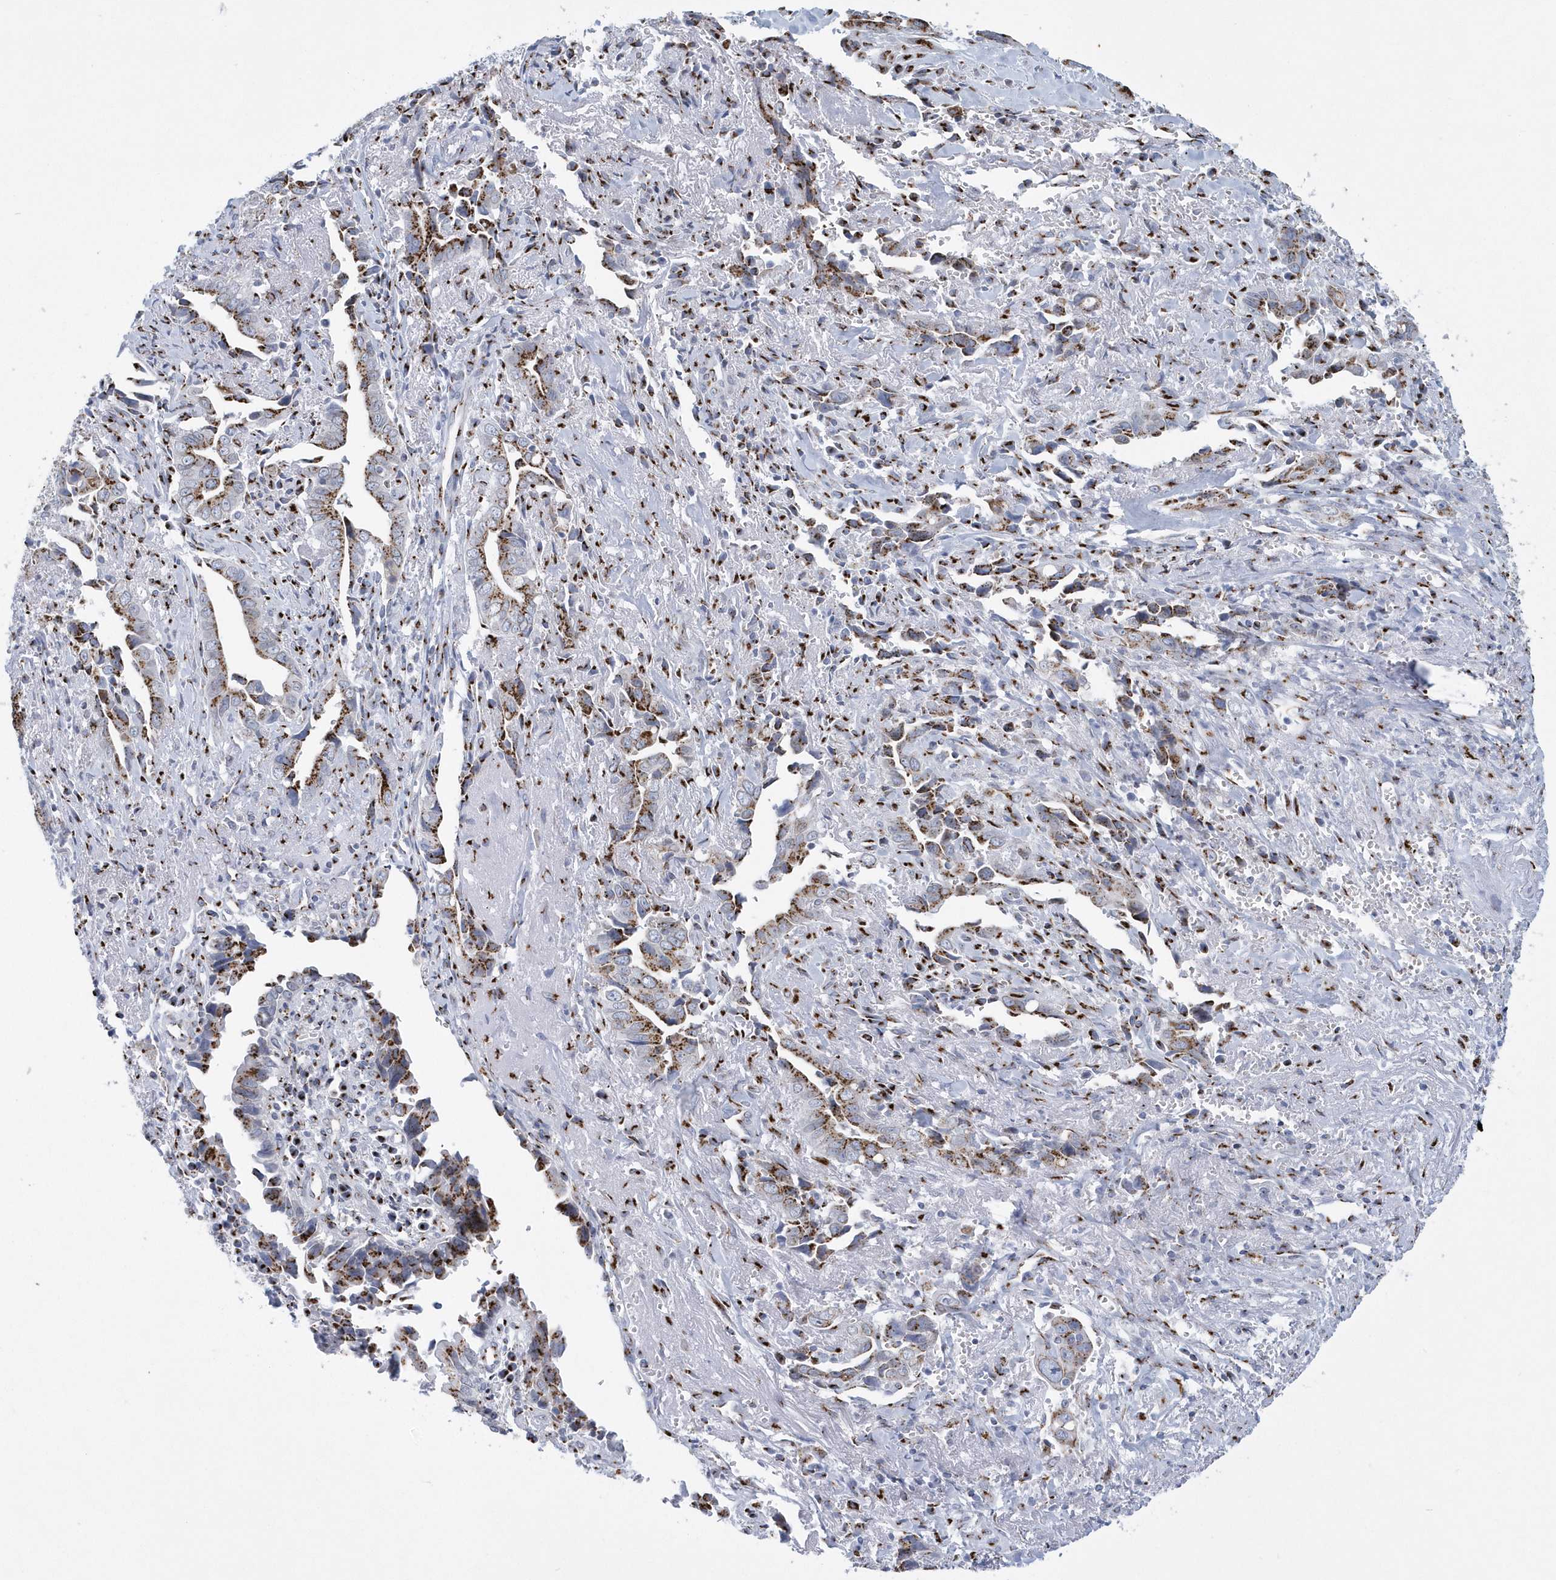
{"staining": {"intensity": "moderate", "quantity": ">75%", "location": "cytoplasmic/membranous"}, "tissue": "liver cancer", "cell_type": "Tumor cells", "image_type": "cancer", "snomed": [{"axis": "morphology", "description": "Cholangiocarcinoma"}, {"axis": "topography", "description": "Liver"}], "caption": "Cholangiocarcinoma (liver) stained with IHC exhibits moderate cytoplasmic/membranous positivity in about >75% of tumor cells.", "gene": "SLX9", "patient": {"sex": "female", "age": 79}}